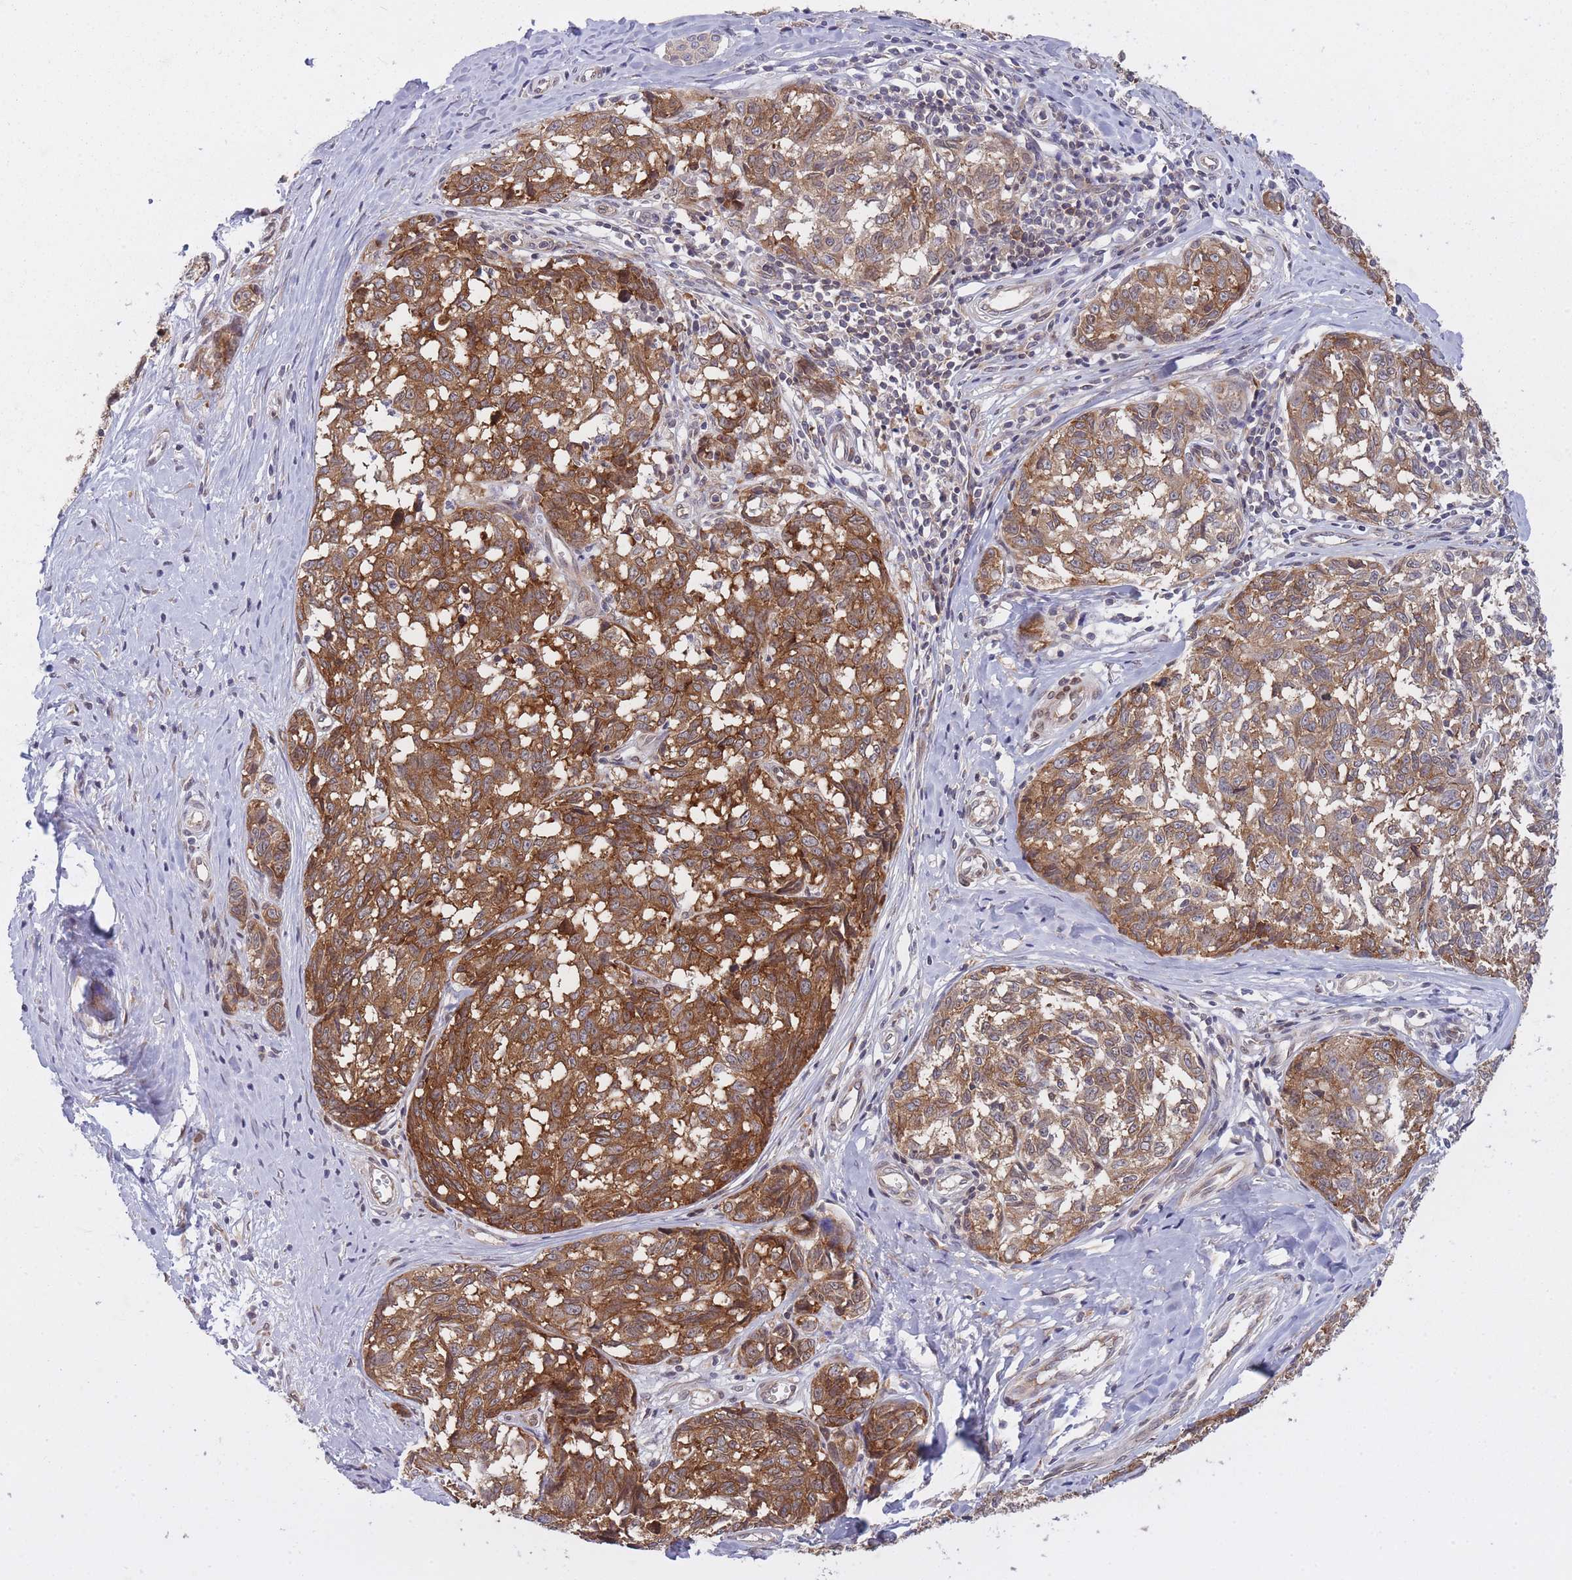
{"staining": {"intensity": "strong", "quantity": ">75%", "location": "cytoplasmic/membranous"}, "tissue": "melanoma", "cell_type": "Tumor cells", "image_type": "cancer", "snomed": [{"axis": "morphology", "description": "Normal tissue, NOS"}, {"axis": "morphology", "description": "Malignant melanoma, NOS"}, {"axis": "topography", "description": "Skin"}], "caption": "Brown immunohistochemical staining in melanoma reveals strong cytoplasmic/membranous positivity in about >75% of tumor cells. (Stains: DAB in brown, nuclei in blue, Microscopy: brightfield microscopy at high magnification).", "gene": "CCDC124", "patient": {"sex": "female", "age": 64}}